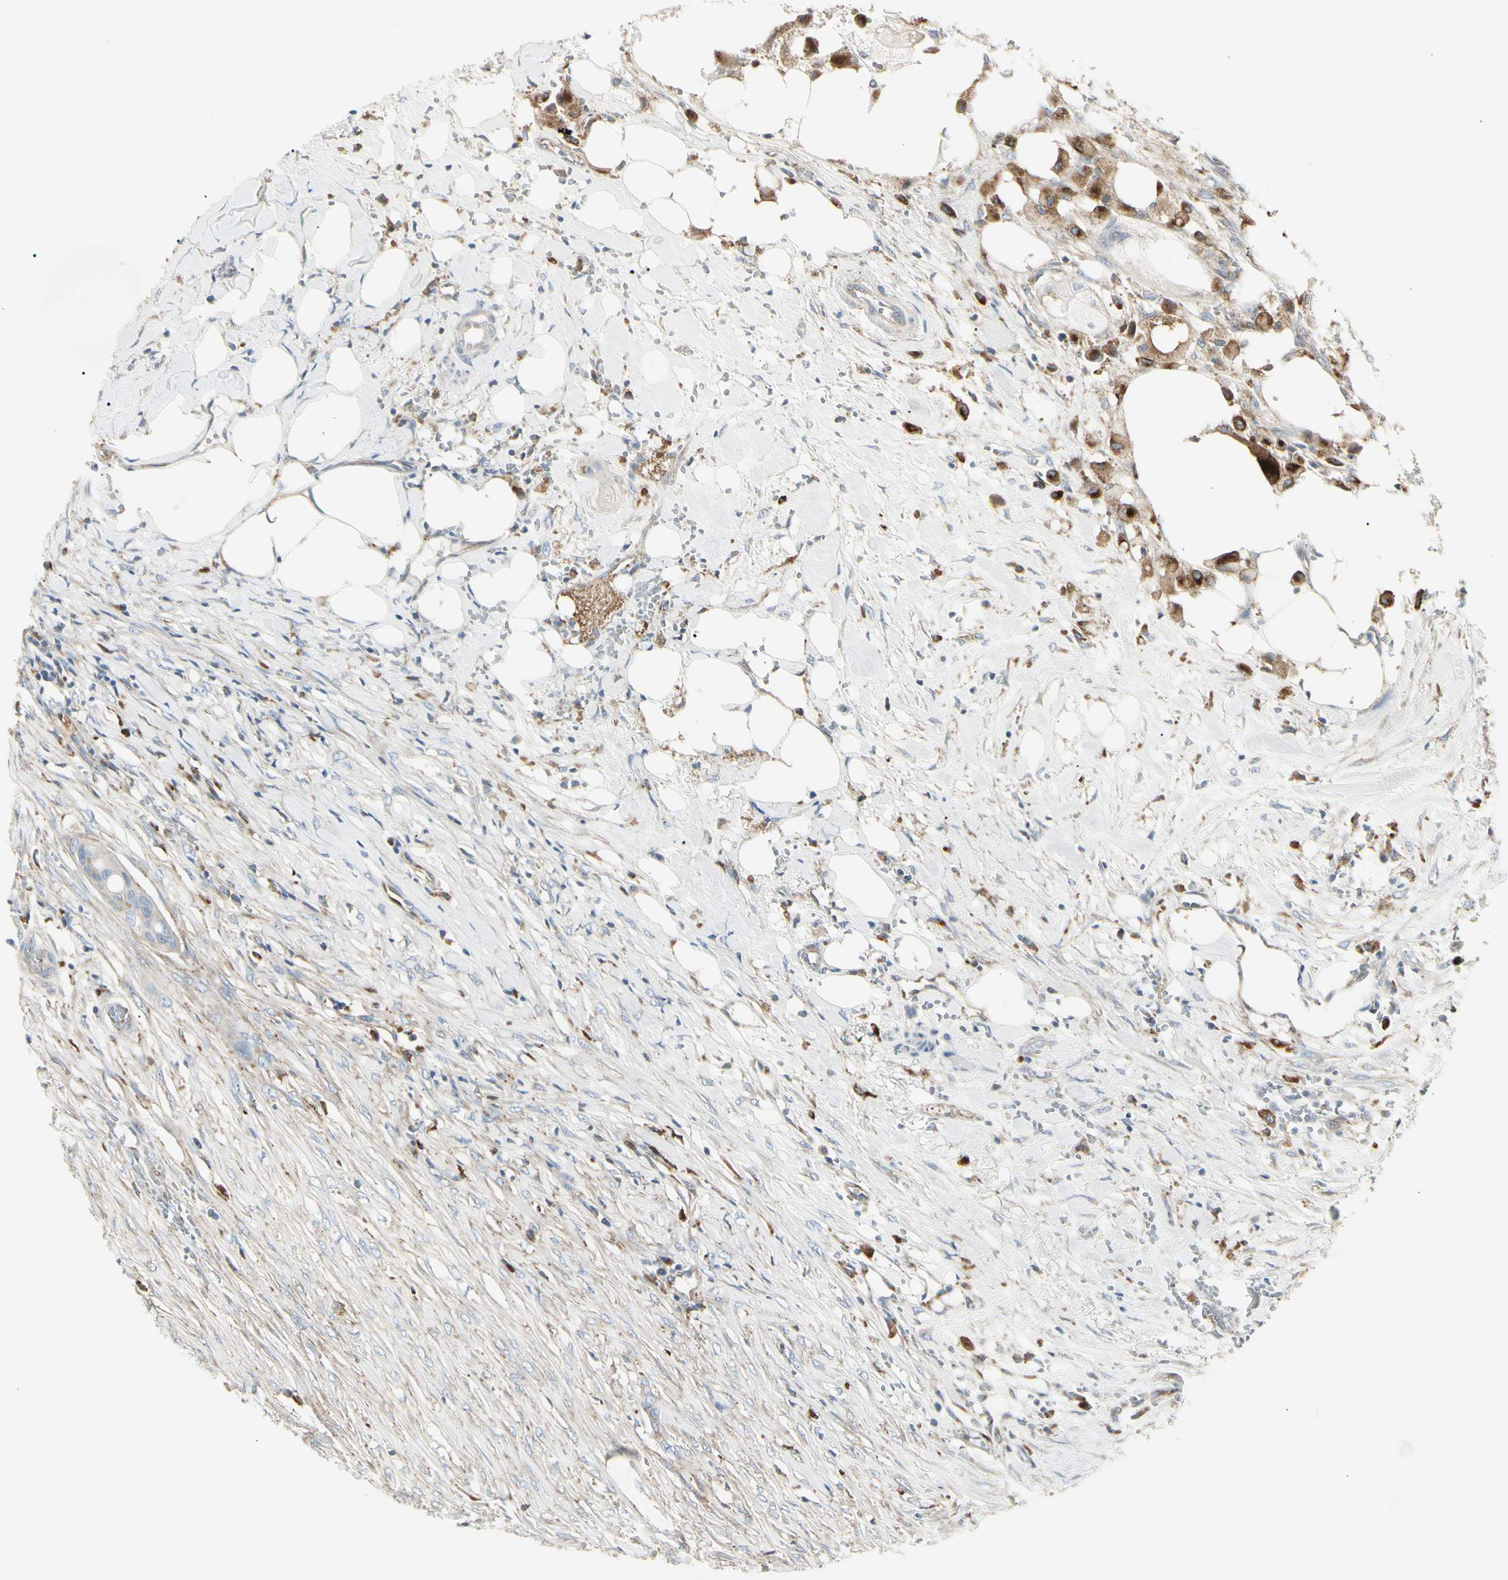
{"staining": {"intensity": "negative", "quantity": "none", "location": "none"}, "tissue": "colorectal cancer", "cell_type": "Tumor cells", "image_type": "cancer", "snomed": [{"axis": "morphology", "description": "Adenocarcinoma, NOS"}, {"axis": "topography", "description": "Colon"}], "caption": "Immunohistochemistry histopathology image of human adenocarcinoma (colorectal) stained for a protein (brown), which exhibits no staining in tumor cells.", "gene": "ATP6V1B2", "patient": {"sex": "female", "age": 57}}